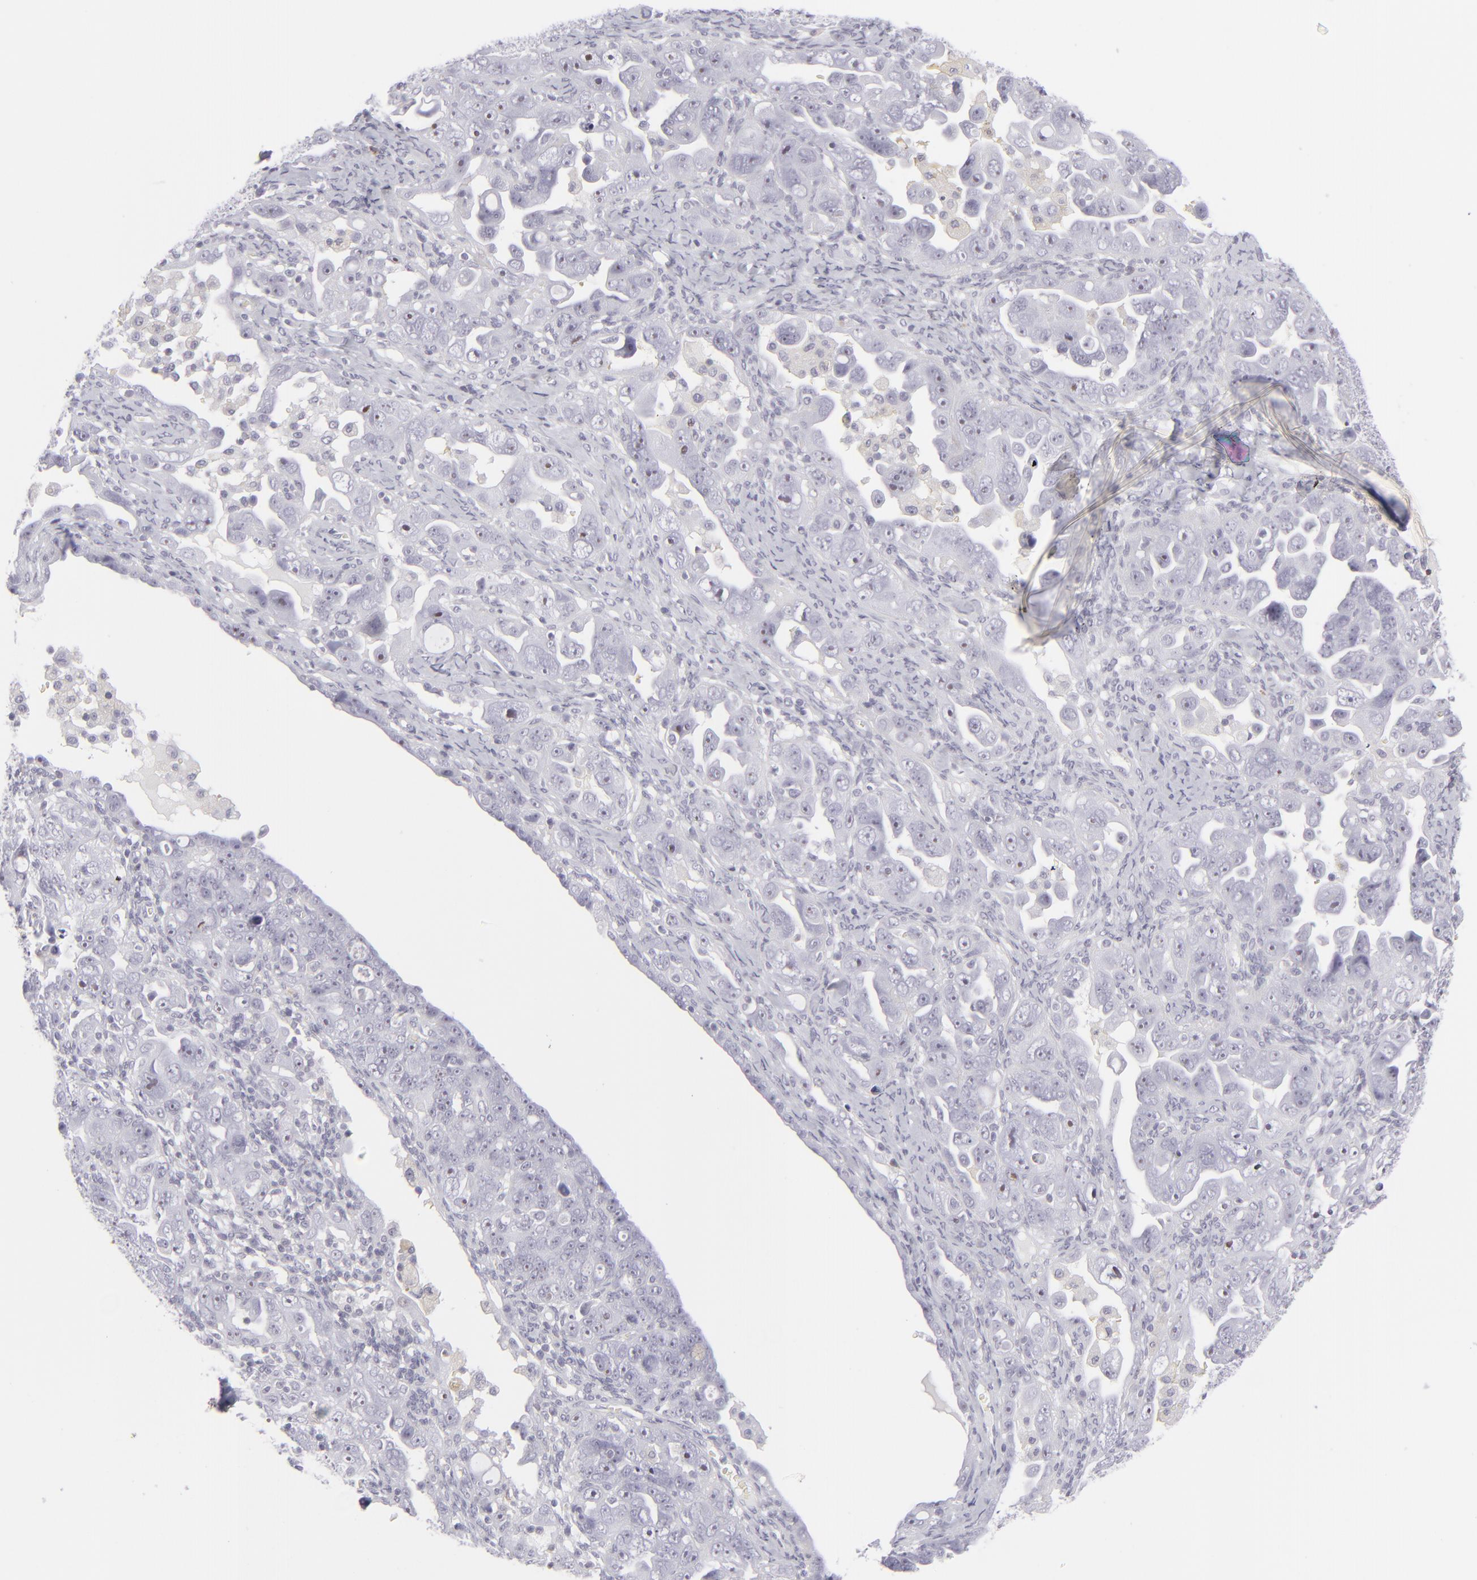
{"staining": {"intensity": "negative", "quantity": "none", "location": "none"}, "tissue": "ovarian cancer", "cell_type": "Tumor cells", "image_type": "cancer", "snomed": [{"axis": "morphology", "description": "Cystadenocarcinoma, serous, NOS"}, {"axis": "topography", "description": "Ovary"}], "caption": "Immunohistochemical staining of ovarian serous cystadenocarcinoma exhibits no significant expression in tumor cells.", "gene": "CD7", "patient": {"sex": "female", "age": 66}}